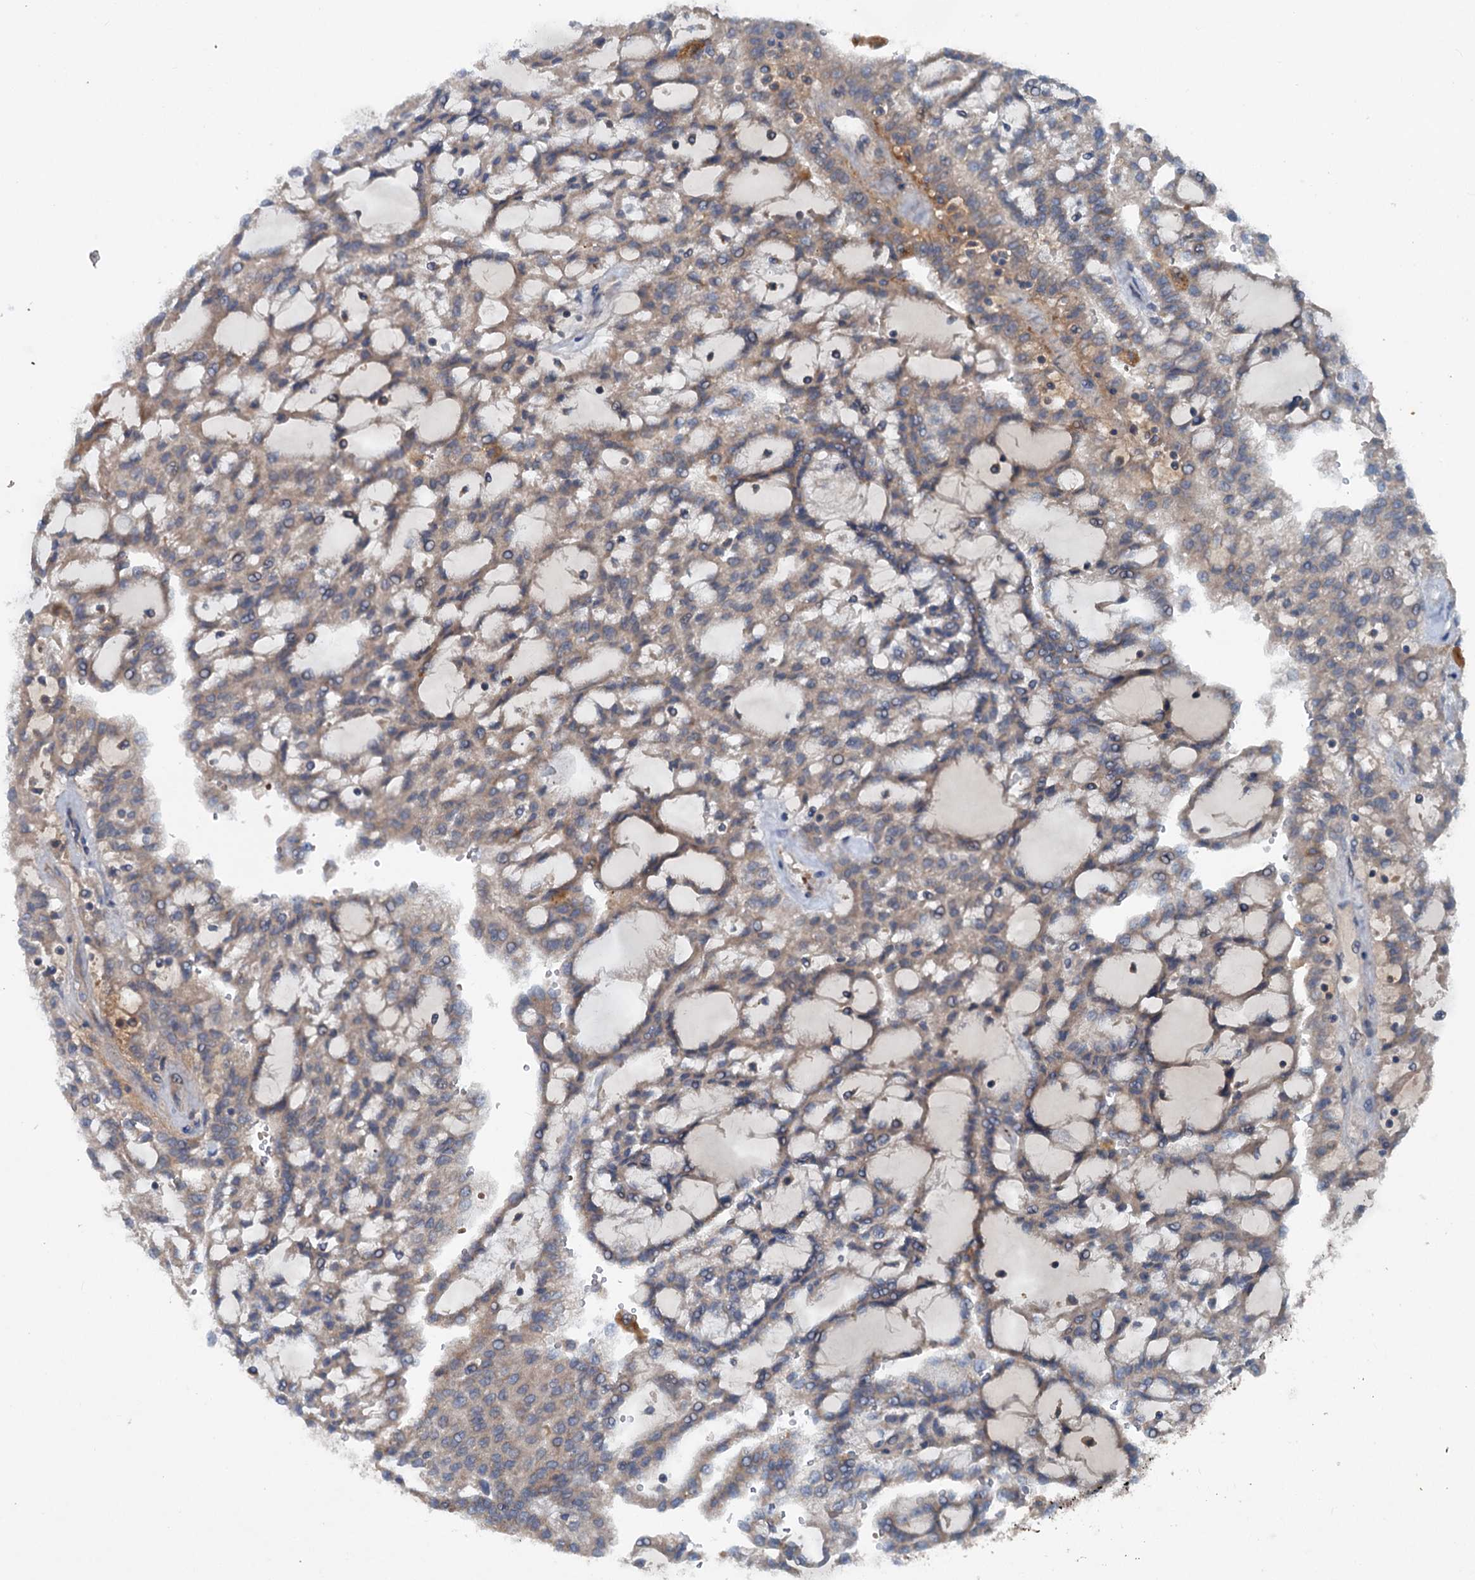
{"staining": {"intensity": "weak", "quantity": "25%-75%", "location": "cytoplasmic/membranous"}, "tissue": "renal cancer", "cell_type": "Tumor cells", "image_type": "cancer", "snomed": [{"axis": "morphology", "description": "Adenocarcinoma, NOS"}, {"axis": "topography", "description": "Kidney"}], "caption": "Protein expression analysis of human adenocarcinoma (renal) reveals weak cytoplasmic/membranous expression in about 25%-75% of tumor cells.", "gene": "N4BP2L2", "patient": {"sex": "male", "age": 63}}